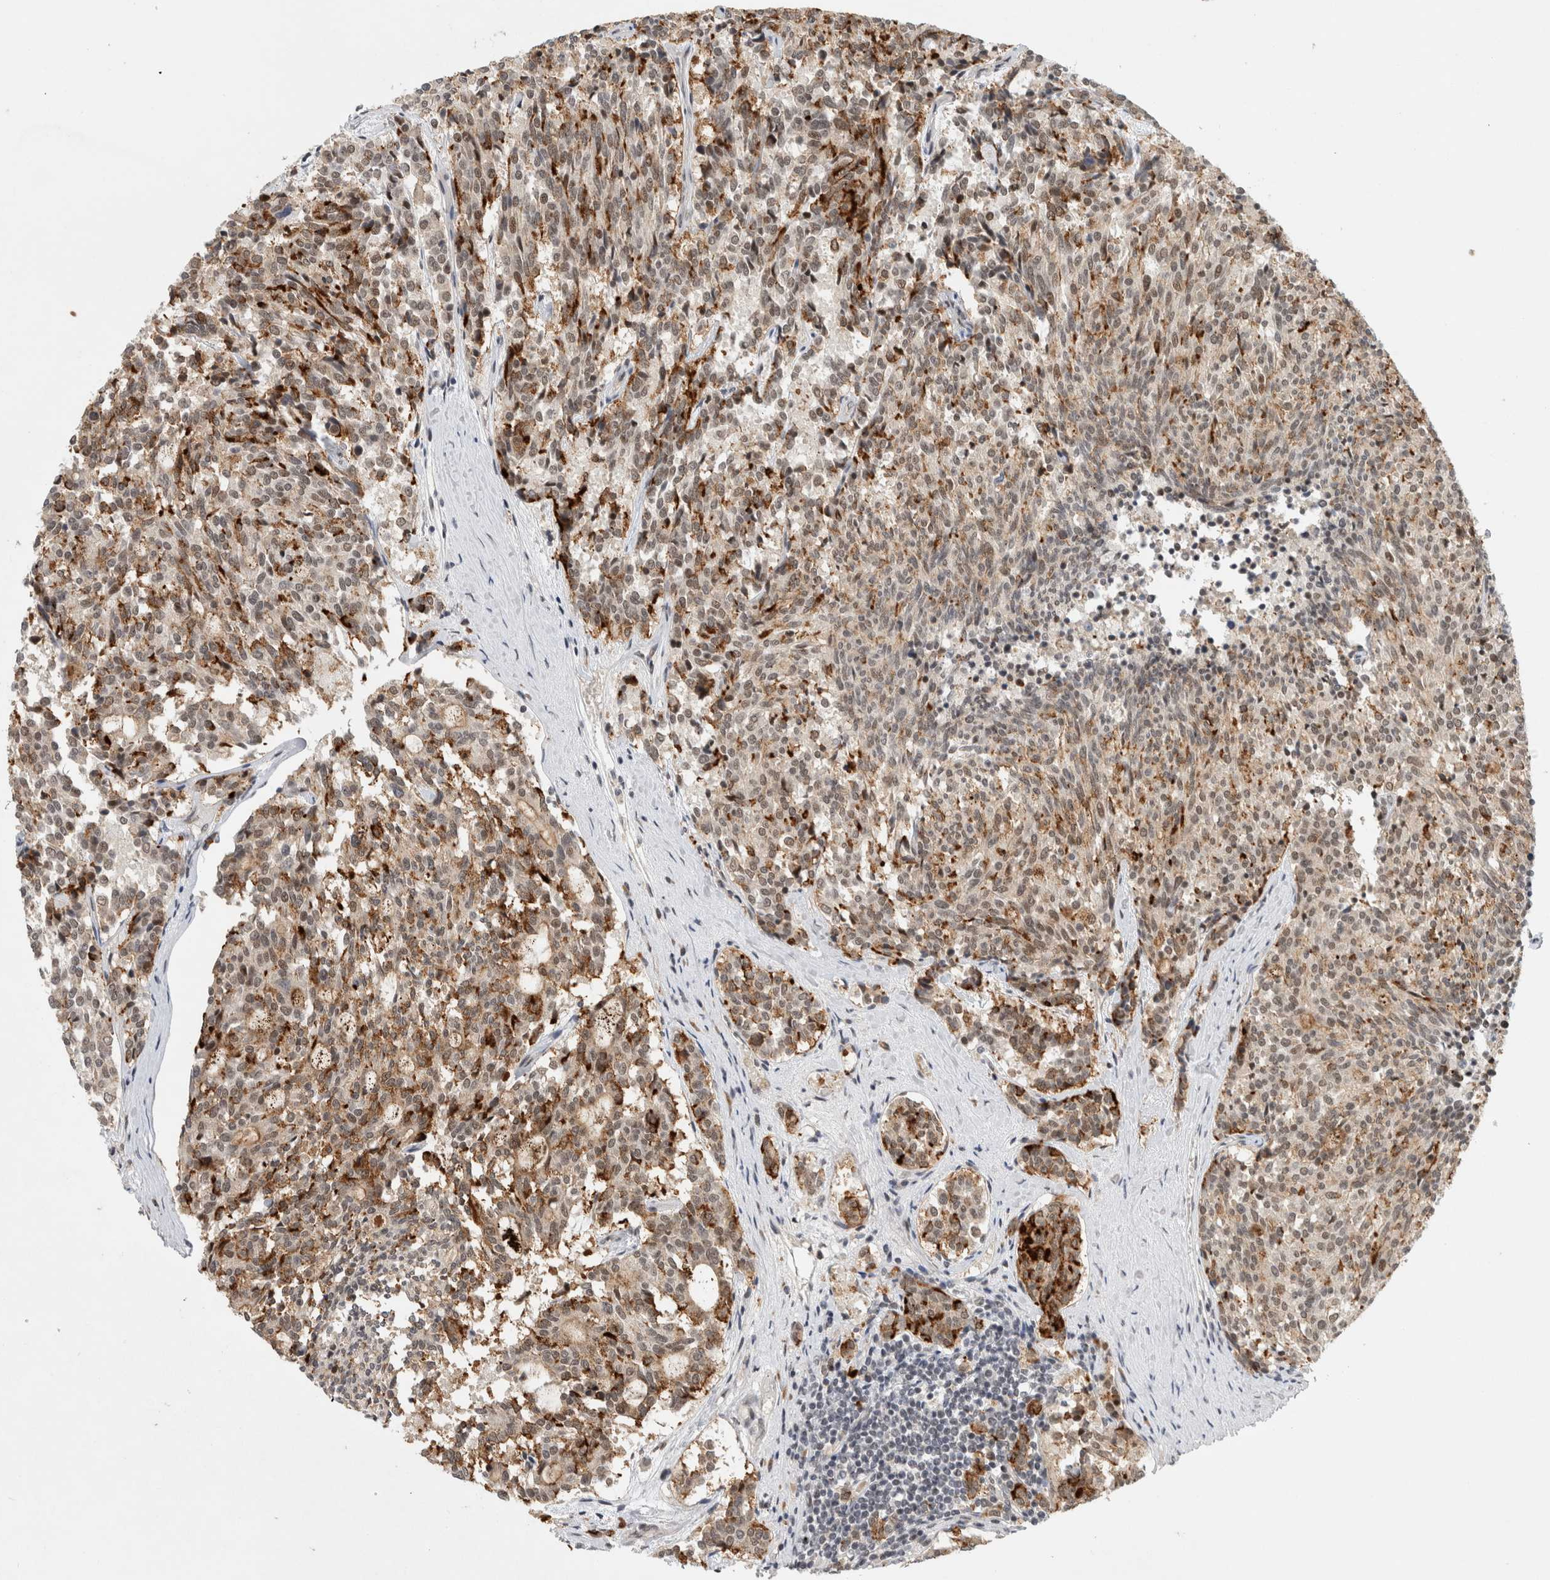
{"staining": {"intensity": "weak", "quantity": "<25%", "location": "cytoplasmic/membranous,nuclear"}, "tissue": "carcinoid", "cell_type": "Tumor cells", "image_type": "cancer", "snomed": [{"axis": "morphology", "description": "Carcinoid, malignant, NOS"}, {"axis": "topography", "description": "Pancreas"}], "caption": "This is a photomicrograph of IHC staining of carcinoid (malignant), which shows no staining in tumor cells.", "gene": "HESX1", "patient": {"sex": "female", "age": 54}}